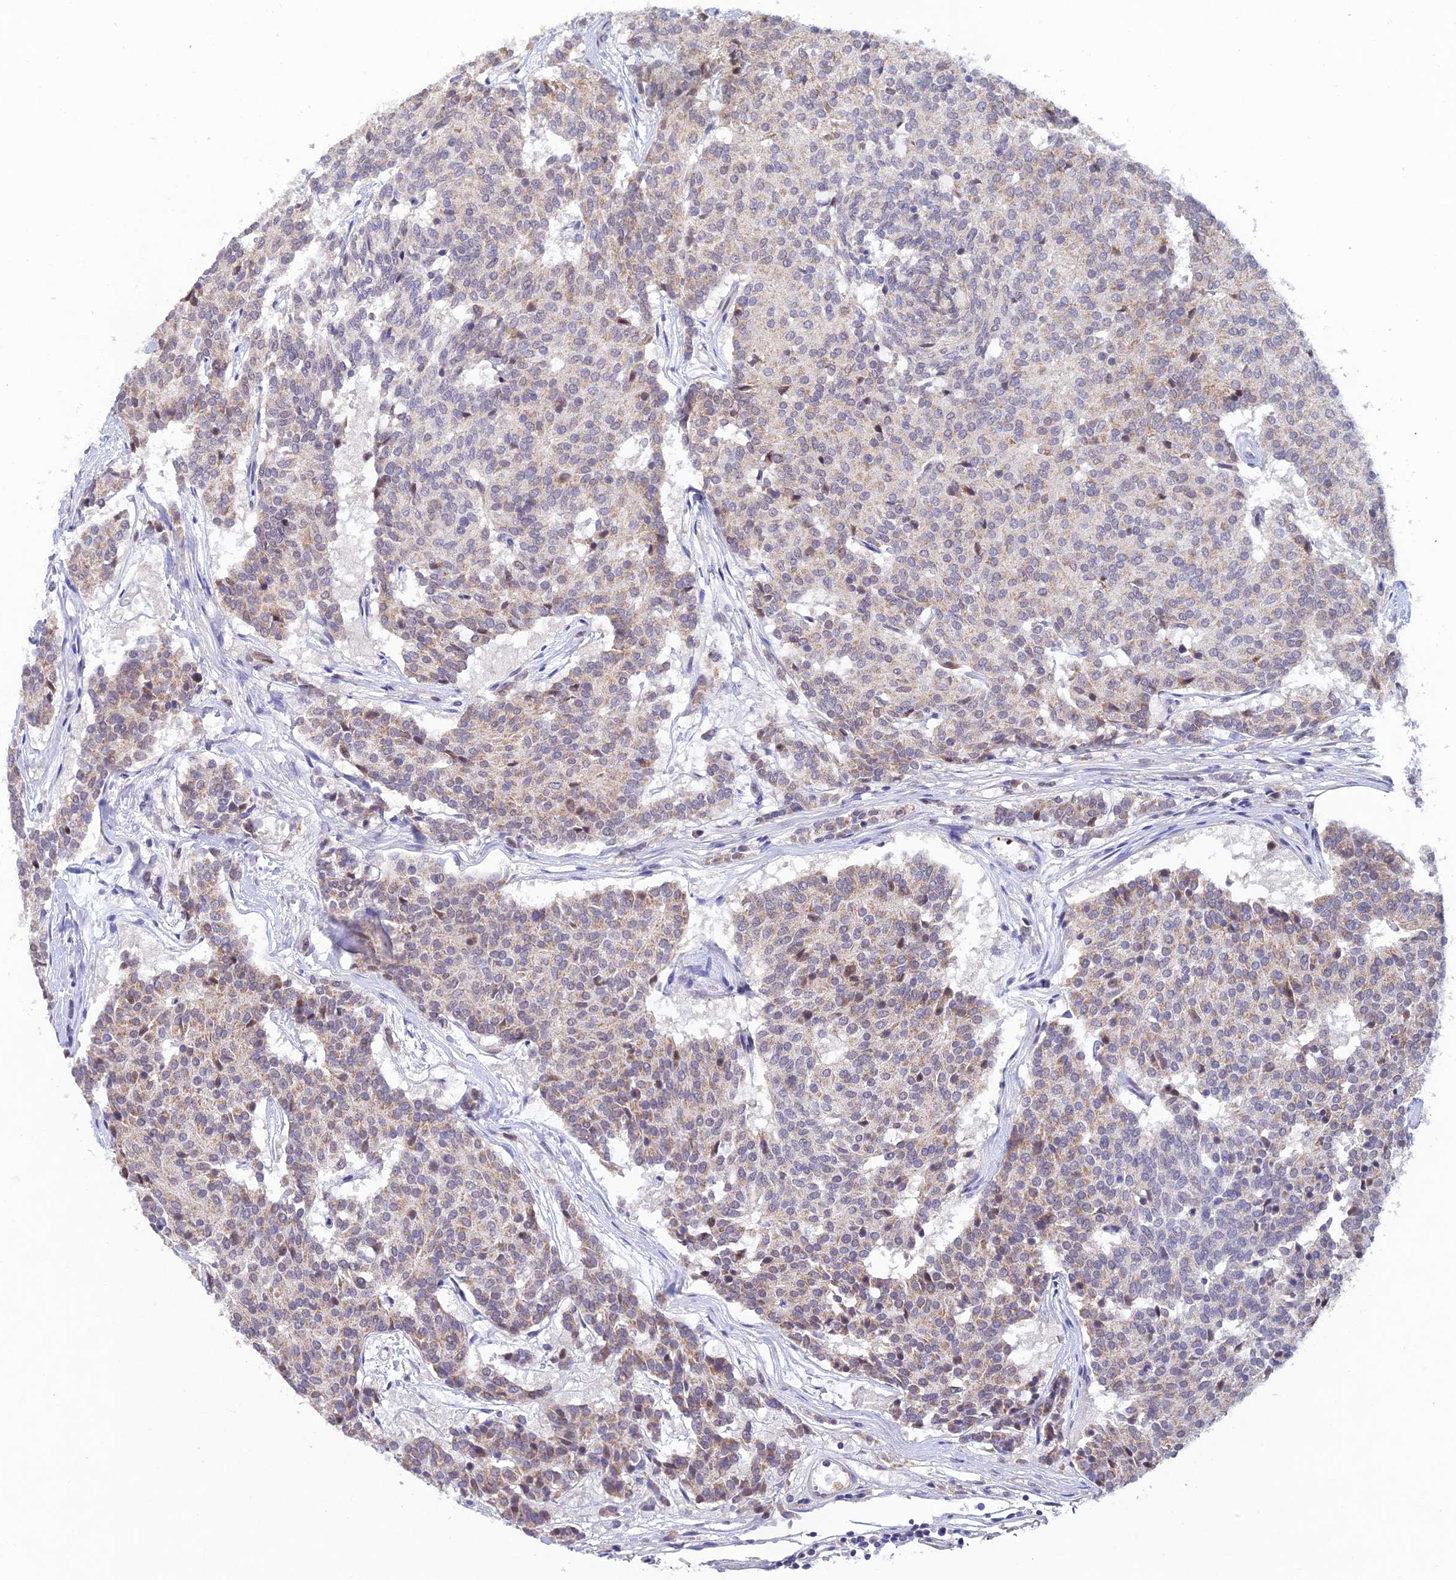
{"staining": {"intensity": "weak", "quantity": "25%-75%", "location": "cytoplasmic/membranous"}, "tissue": "carcinoid", "cell_type": "Tumor cells", "image_type": "cancer", "snomed": [{"axis": "morphology", "description": "Carcinoid, malignant, NOS"}, {"axis": "topography", "description": "Pancreas"}], "caption": "Protein expression analysis of carcinoid displays weak cytoplasmic/membranous staining in approximately 25%-75% of tumor cells.", "gene": "FASTKD5", "patient": {"sex": "female", "age": 54}}